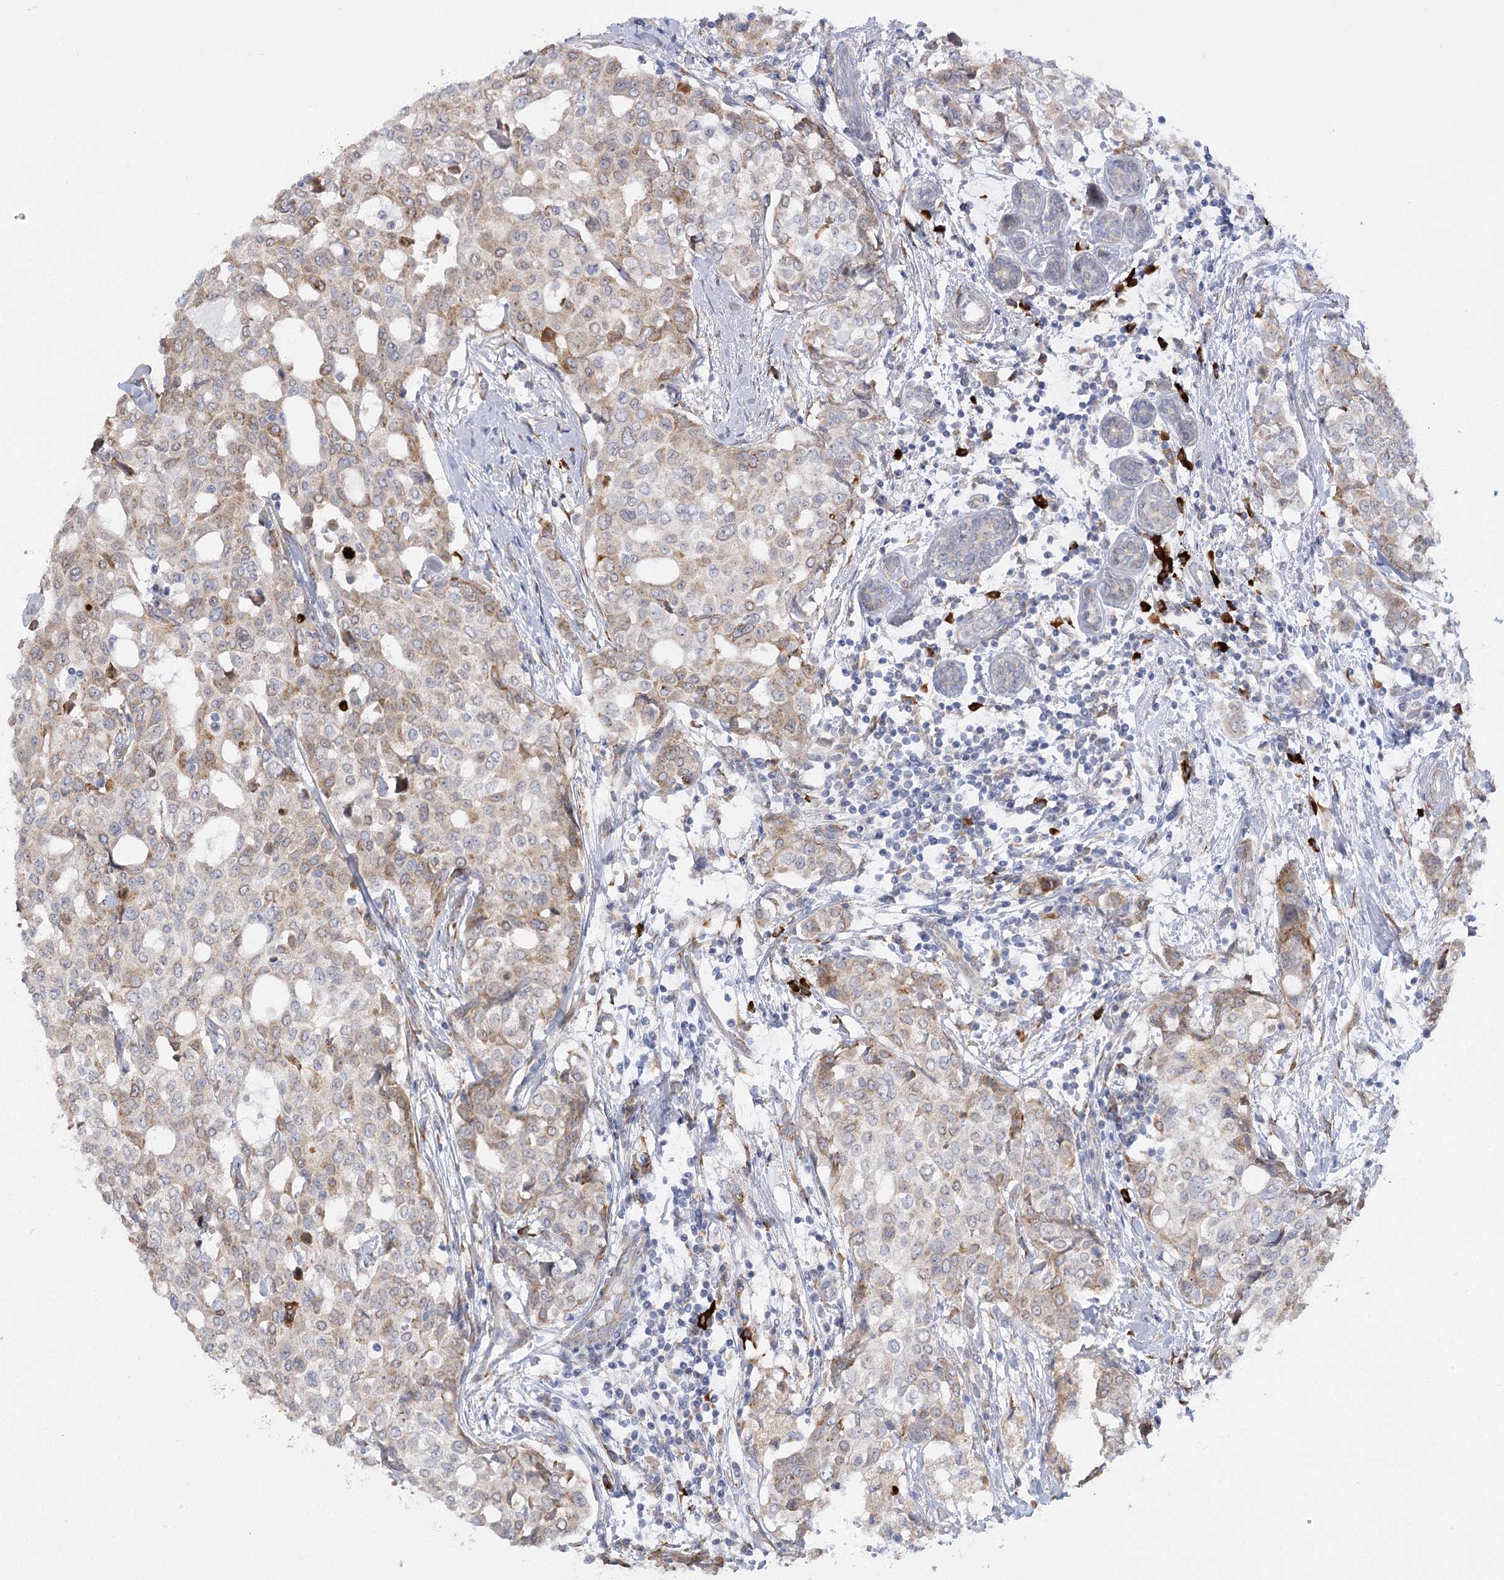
{"staining": {"intensity": "weak", "quantity": "<25%", "location": "cytoplasmic/membranous"}, "tissue": "breast cancer", "cell_type": "Tumor cells", "image_type": "cancer", "snomed": [{"axis": "morphology", "description": "Lobular carcinoma"}, {"axis": "topography", "description": "Breast"}], "caption": "DAB (3,3'-diaminobenzidine) immunohistochemical staining of breast cancer (lobular carcinoma) demonstrates no significant staining in tumor cells.", "gene": "NCKAP5", "patient": {"sex": "female", "age": 51}}